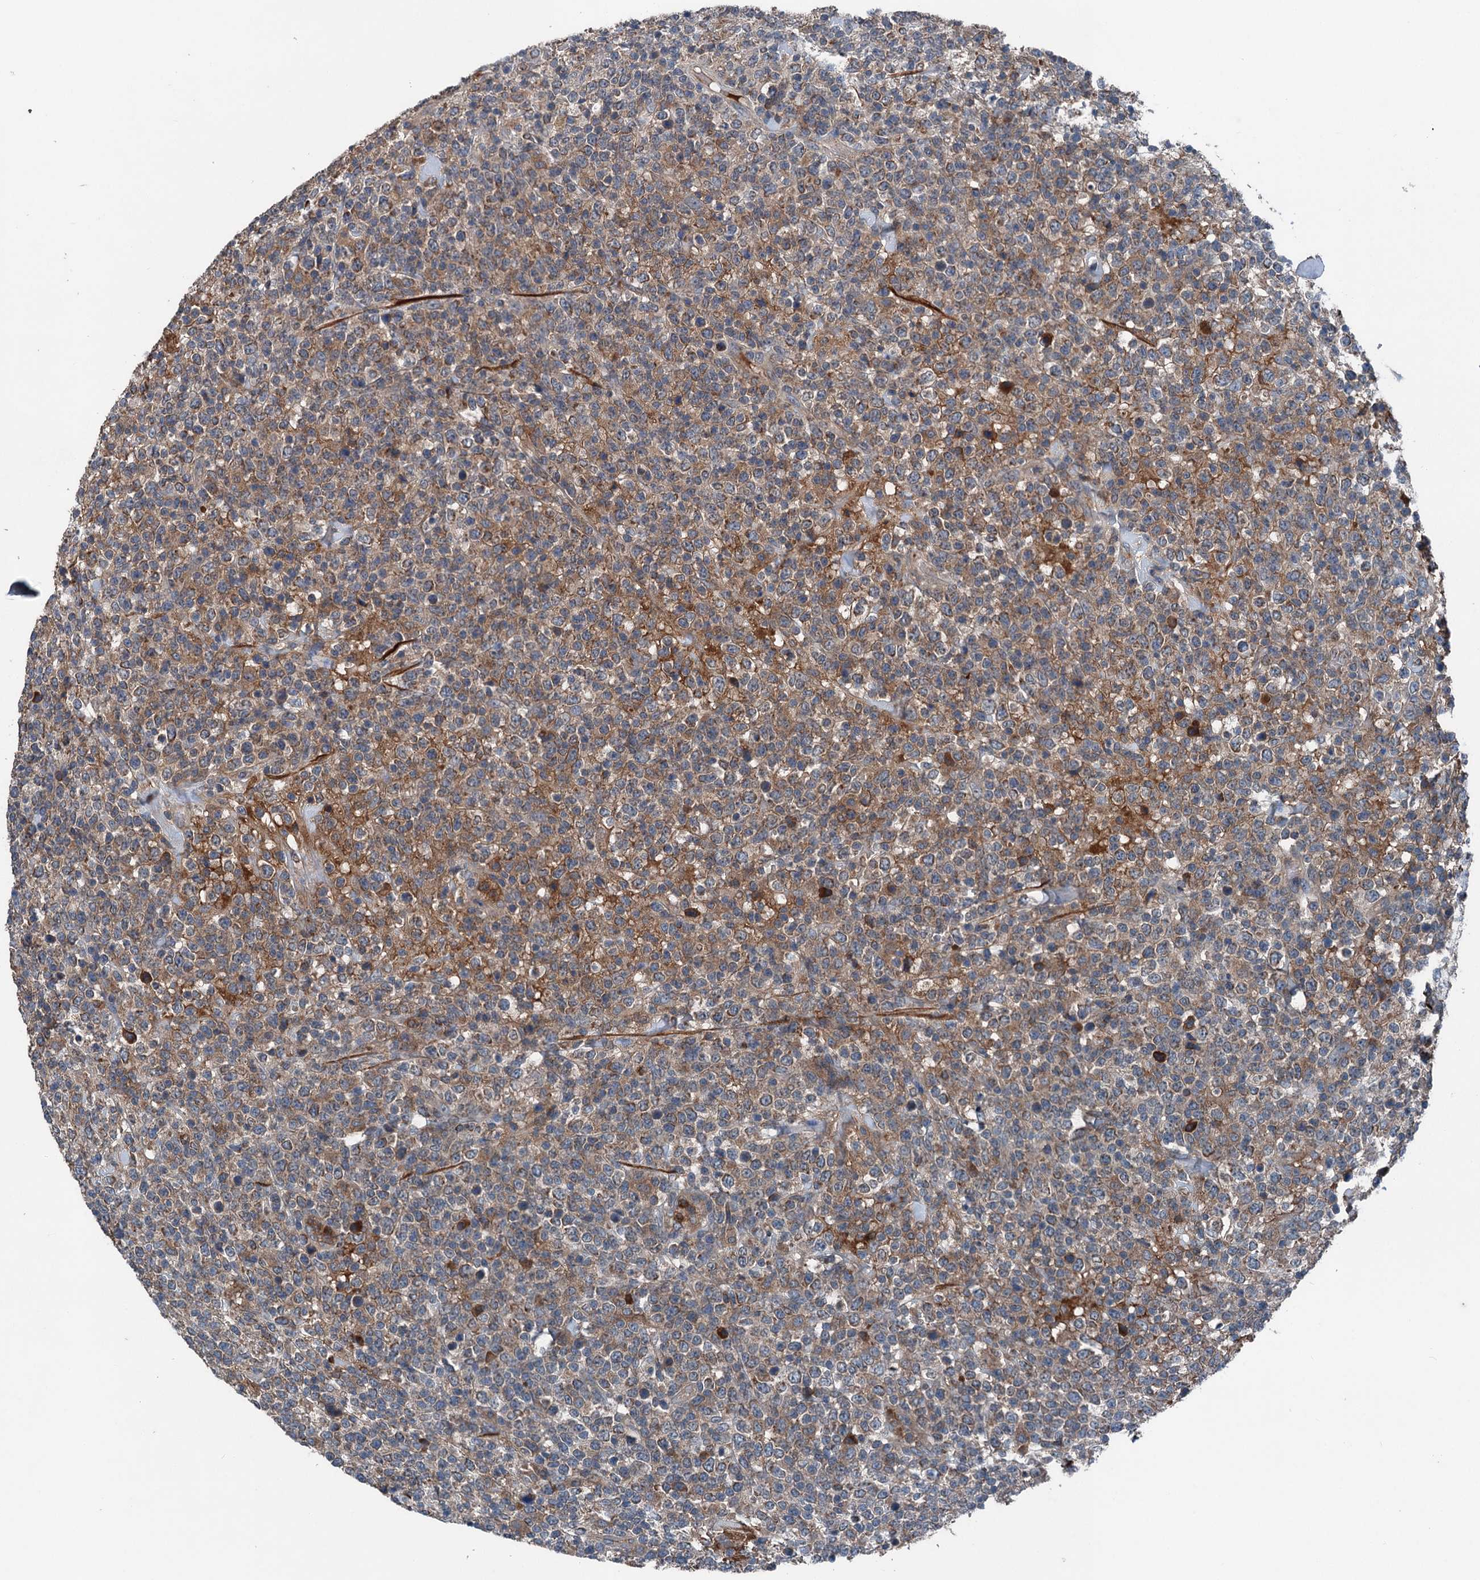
{"staining": {"intensity": "moderate", "quantity": ">75%", "location": "cytoplasmic/membranous"}, "tissue": "lymphoma", "cell_type": "Tumor cells", "image_type": "cancer", "snomed": [{"axis": "morphology", "description": "Malignant lymphoma, non-Hodgkin's type, High grade"}, {"axis": "topography", "description": "Colon"}], "caption": "A medium amount of moderate cytoplasmic/membranous positivity is appreciated in approximately >75% of tumor cells in lymphoma tissue. Immunohistochemistry (ihc) stains the protein of interest in brown and the nuclei are stained blue.", "gene": "PDSS1", "patient": {"sex": "female", "age": 53}}